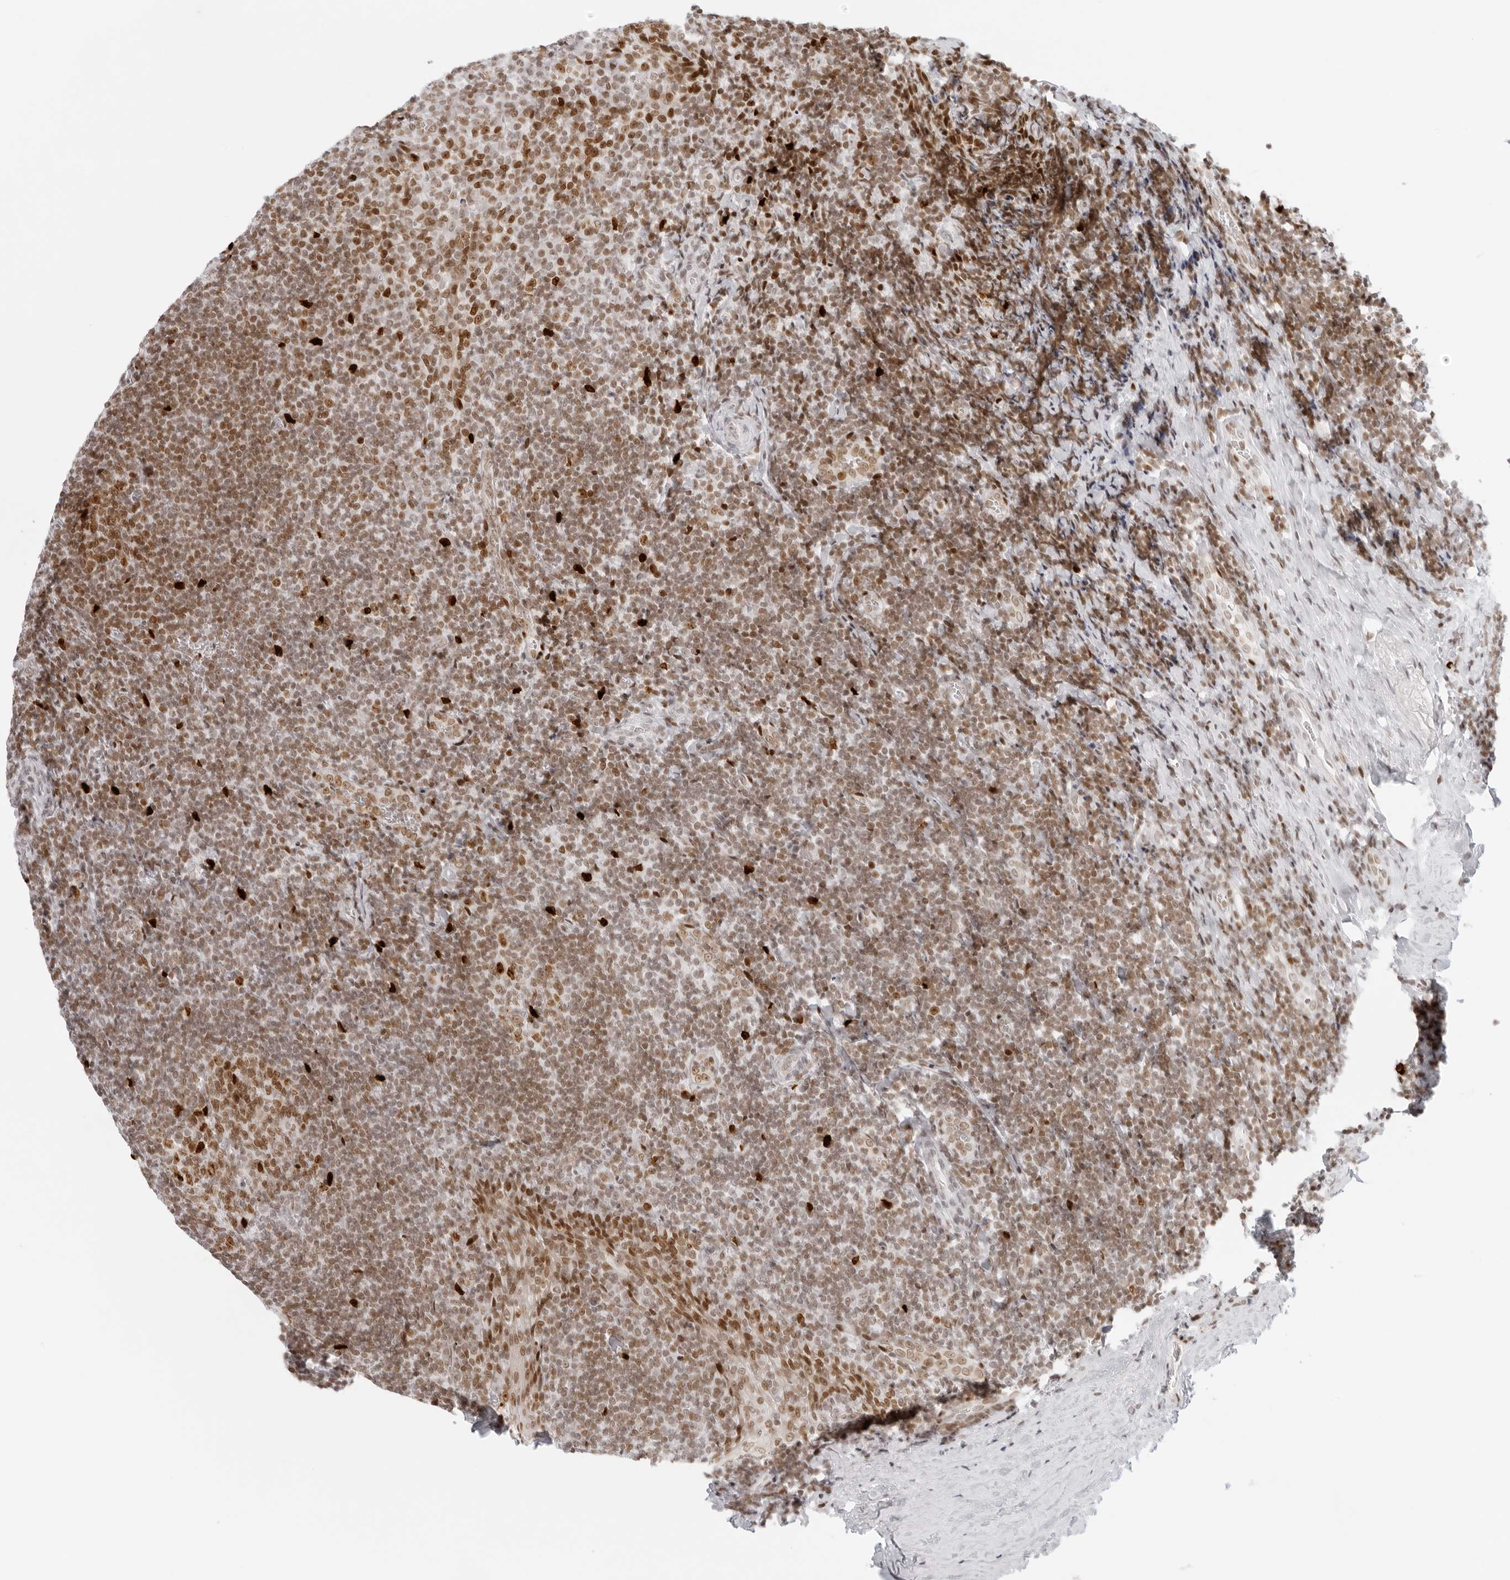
{"staining": {"intensity": "moderate", "quantity": ">75%", "location": "nuclear"}, "tissue": "tonsil", "cell_type": "Germinal center cells", "image_type": "normal", "snomed": [{"axis": "morphology", "description": "Normal tissue, NOS"}, {"axis": "topography", "description": "Tonsil"}], "caption": "An immunohistochemistry (IHC) histopathology image of unremarkable tissue is shown. Protein staining in brown highlights moderate nuclear positivity in tonsil within germinal center cells.", "gene": "RCC1", "patient": {"sex": "male", "age": 27}}